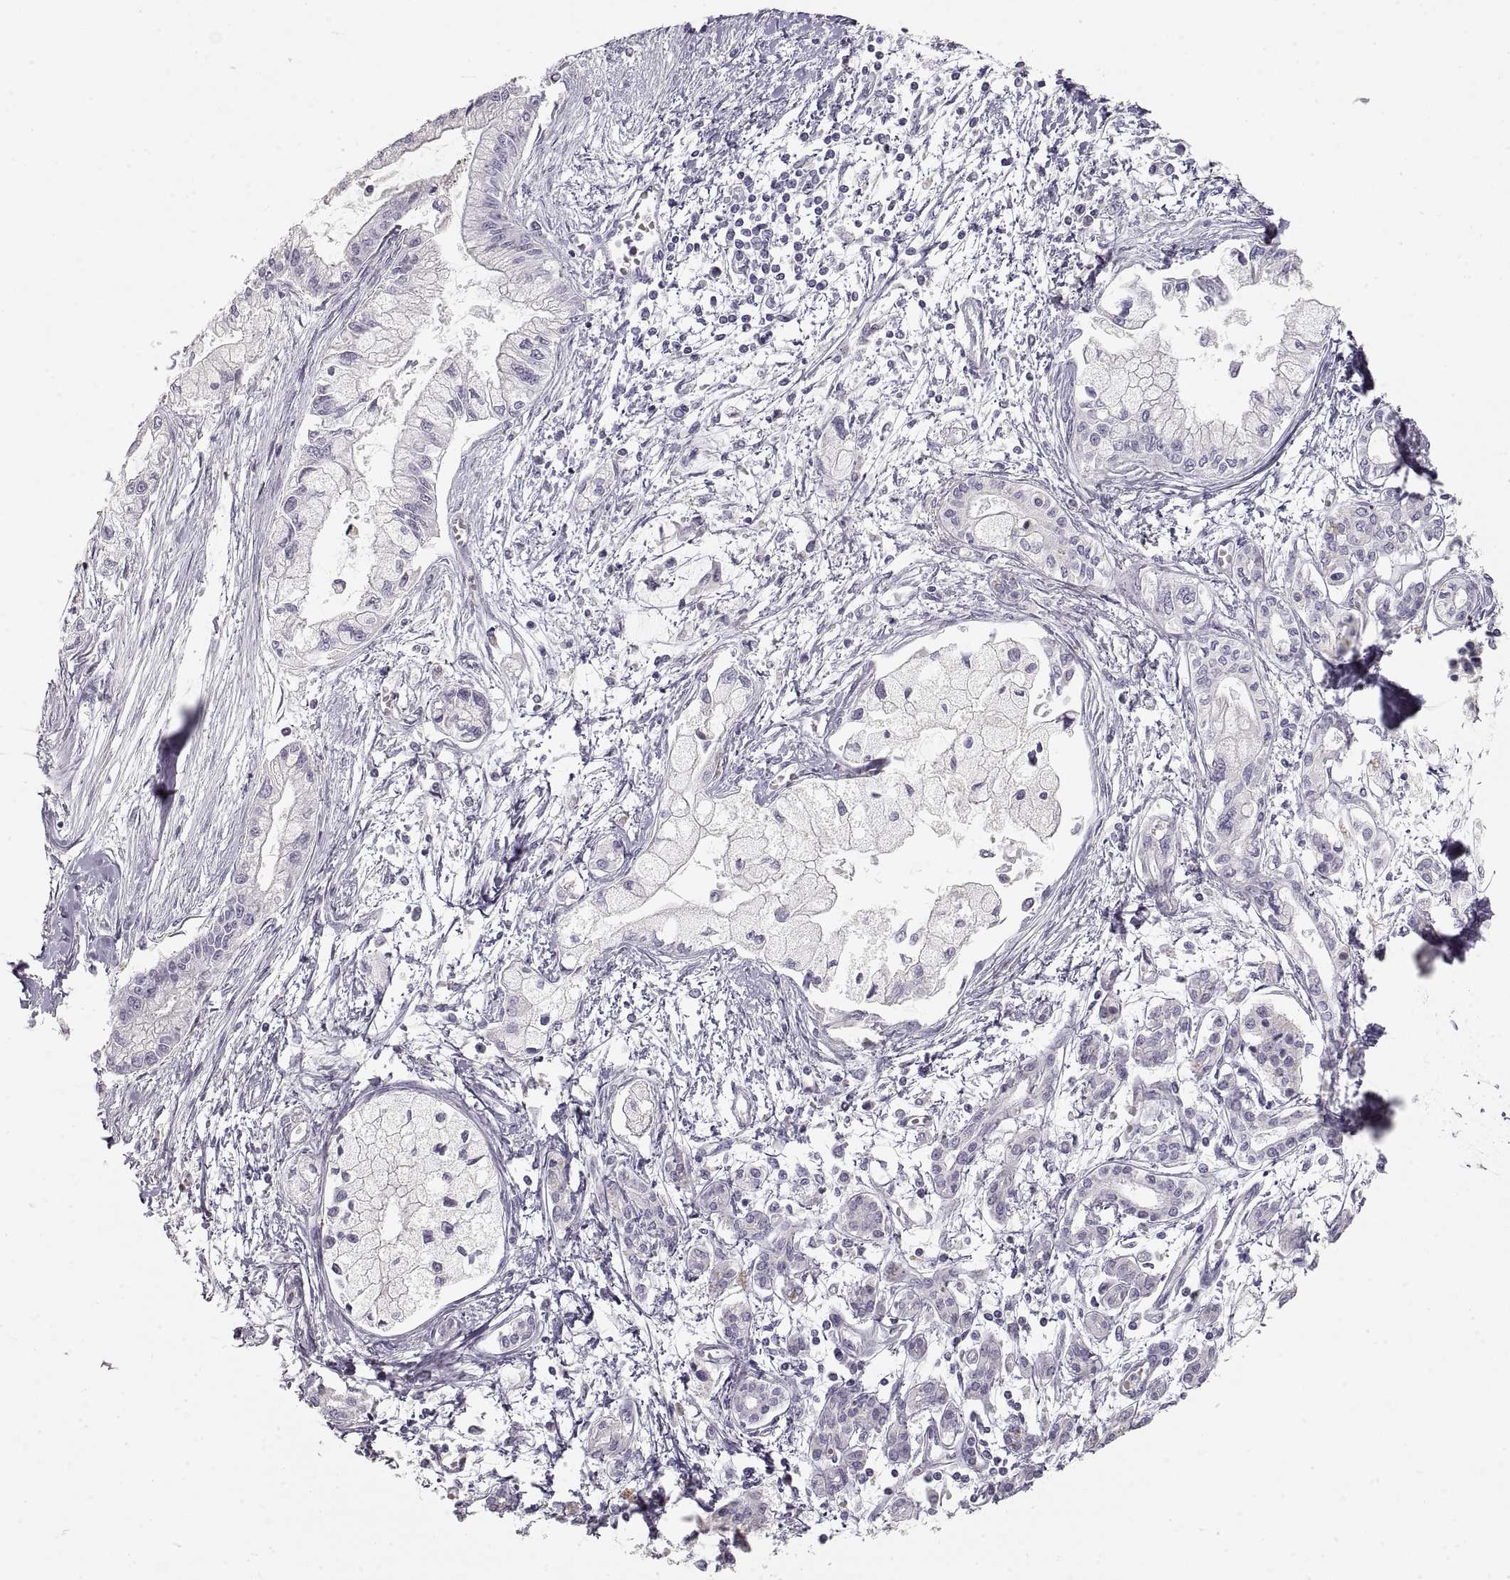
{"staining": {"intensity": "negative", "quantity": "none", "location": "none"}, "tissue": "pancreatic cancer", "cell_type": "Tumor cells", "image_type": "cancer", "snomed": [{"axis": "morphology", "description": "Adenocarcinoma, NOS"}, {"axis": "topography", "description": "Pancreas"}], "caption": "A high-resolution image shows immunohistochemistry (IHC) staining of adenocarcinoma (pancreatic), which exhibits no significant positivity in tumor cells. (DAB (3,3'-diaminobenzidine) IHC visualized using brightfield microscopy, high magnification).", "gene": "ZP3", "patient": {"sex": "male", "age": 54}}